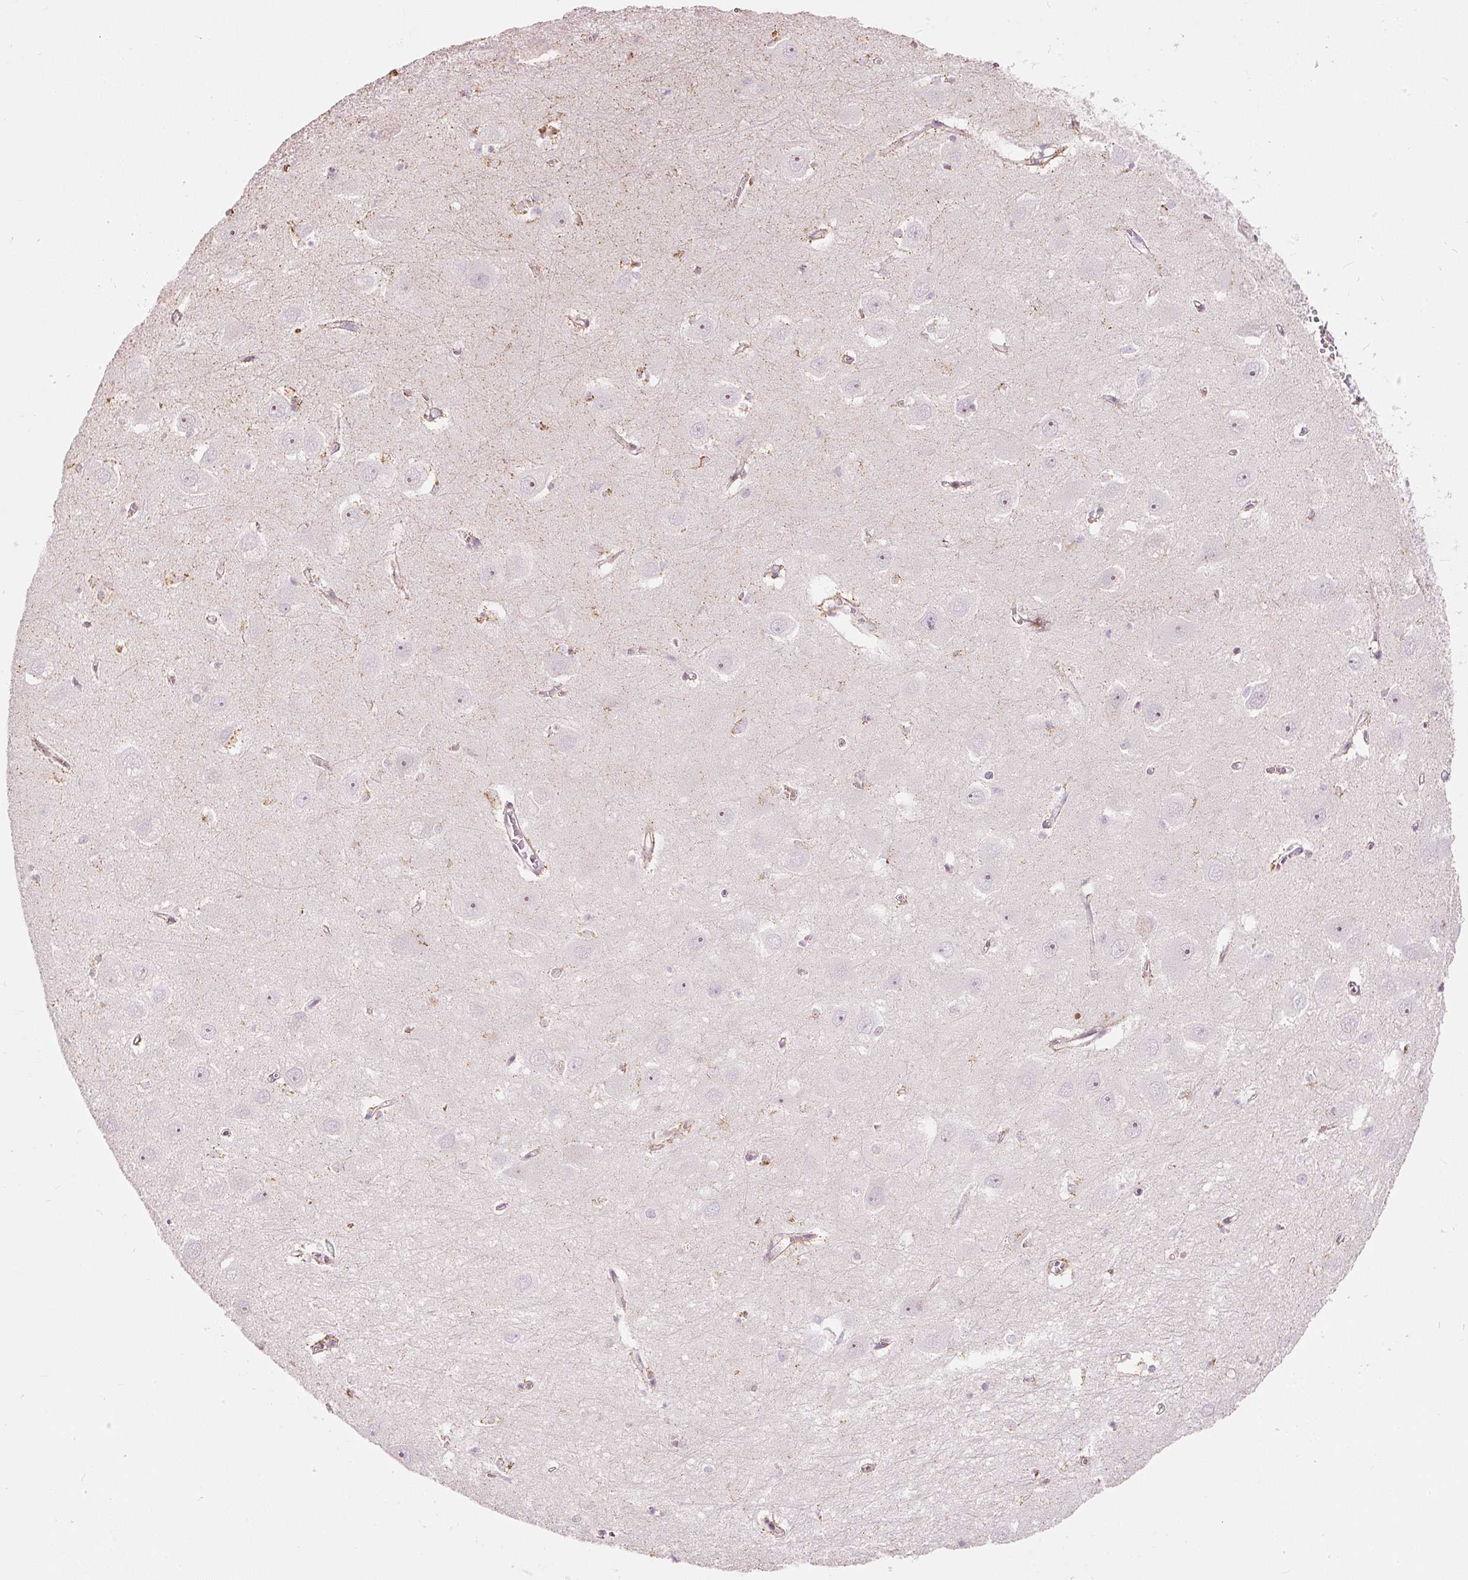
{"staining": {"intensity": "negative", "quantity": "none", "location": "none"}, "tissue": "hippocampus", "cell_type": "Glial cells", "image_type": "normal", "snomed": [{"axis": "morphology", "description": "Normal tissue, NOS"}, {"axis": "topography", "description": "Hippocampus"}], "caption": "DAB immunohistochemical staining of normal hippocampus demonstrates no significant staining in glial cells.", "gene": "RNF39", "patient": {"sex": "female", "age": 64}}